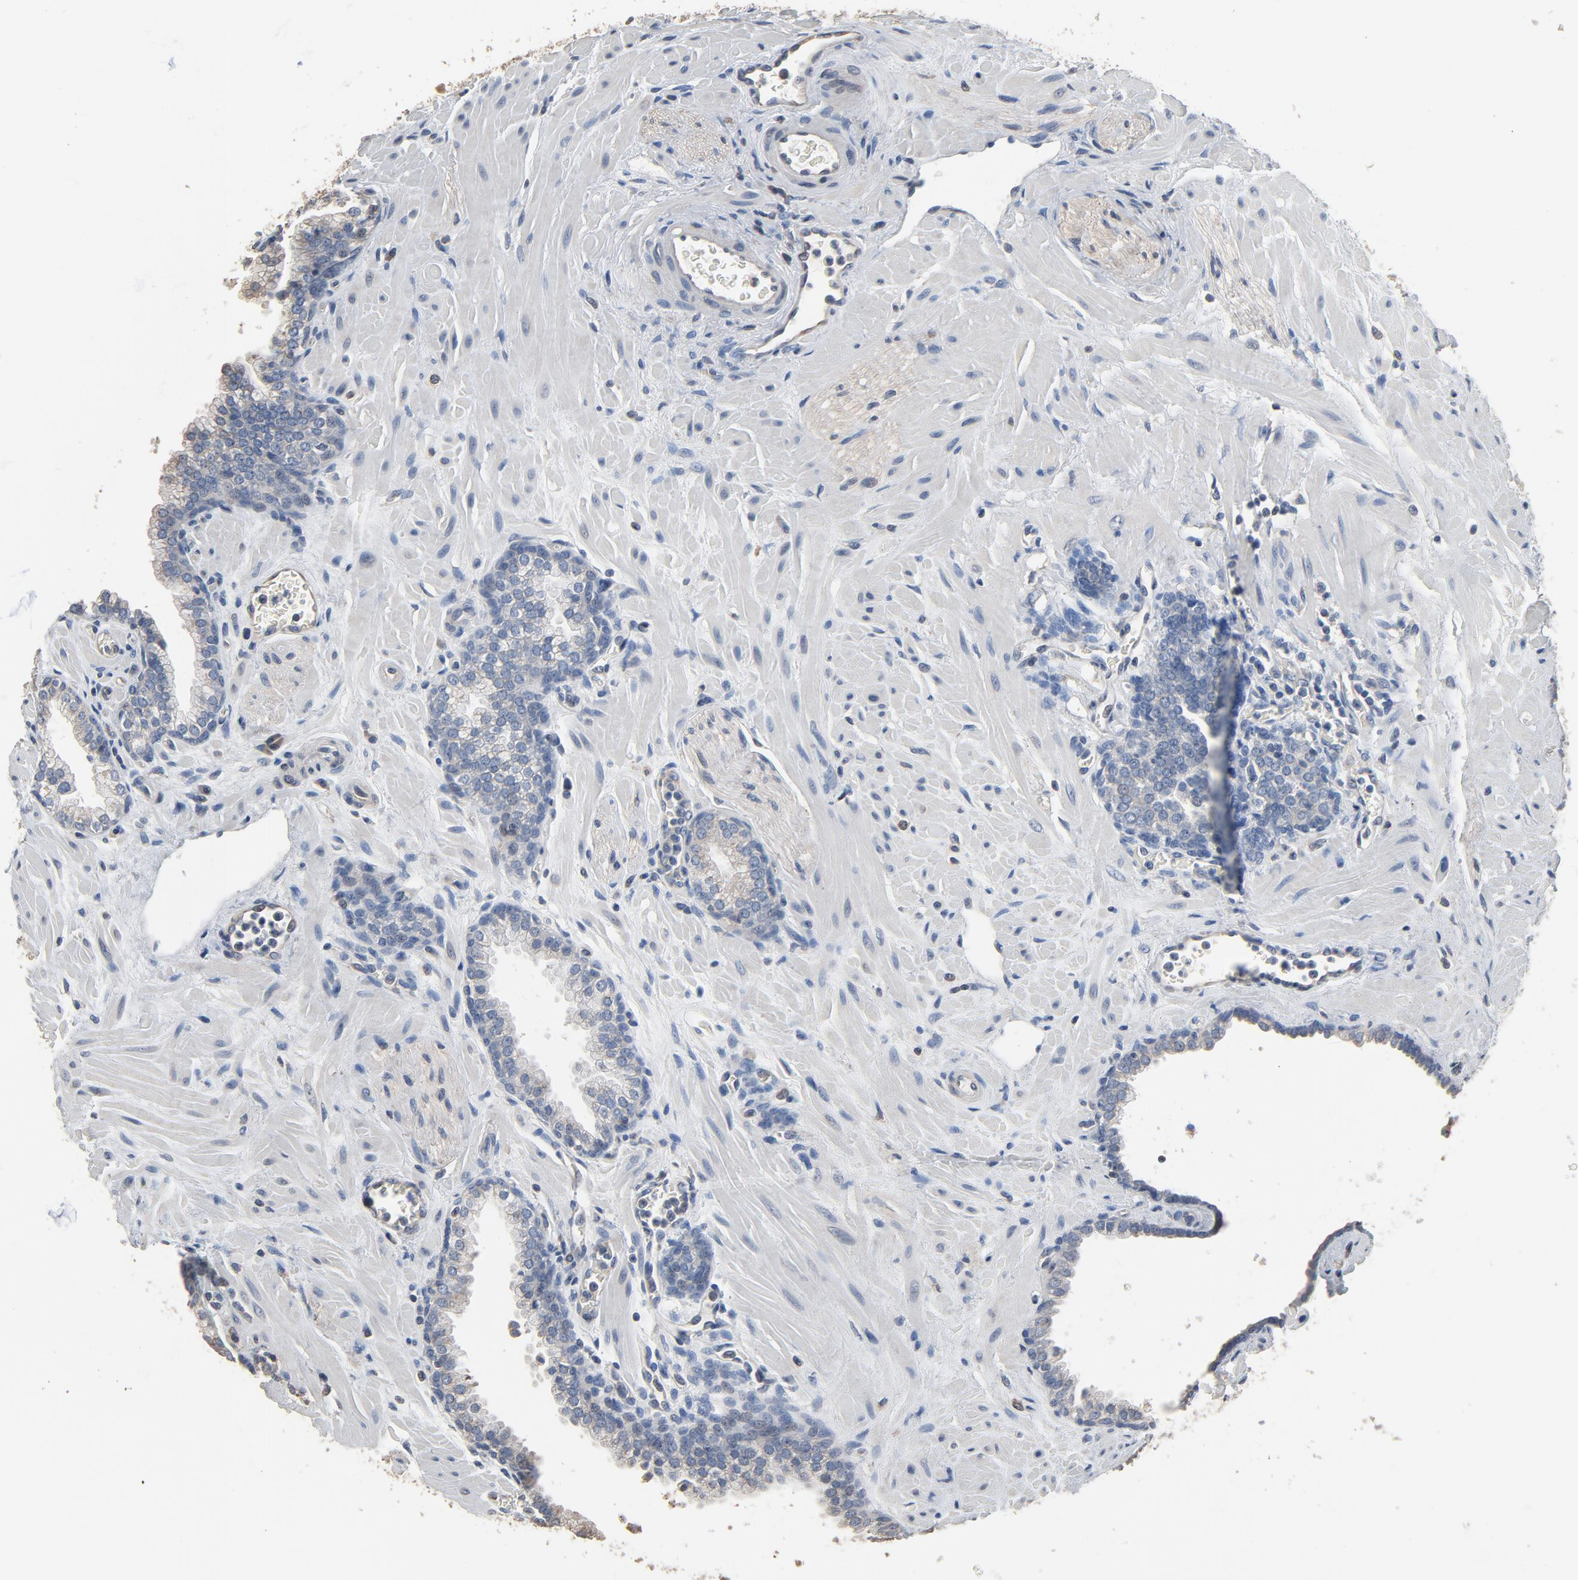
{"staining": {"intensity": "negative", "quantity": "none", "location": "none"}, "tissue": "prostate", "cell_type": "Glandular cells", "image_type": "normal", "snomed": [{"axis": "morphology", "description": "Normal tissue, NOS"}, {"axis": "topography", "description": "Prostate"}], "caption": "This photomicrograph is of unremarkable prostate stained with immunohistochemistry to label a protein in brown with the nuclei are counter-stained blue. There is no expression in glandular cells.", "gene": "SOX6", "patient": {"sex": "male", "age": 60}}